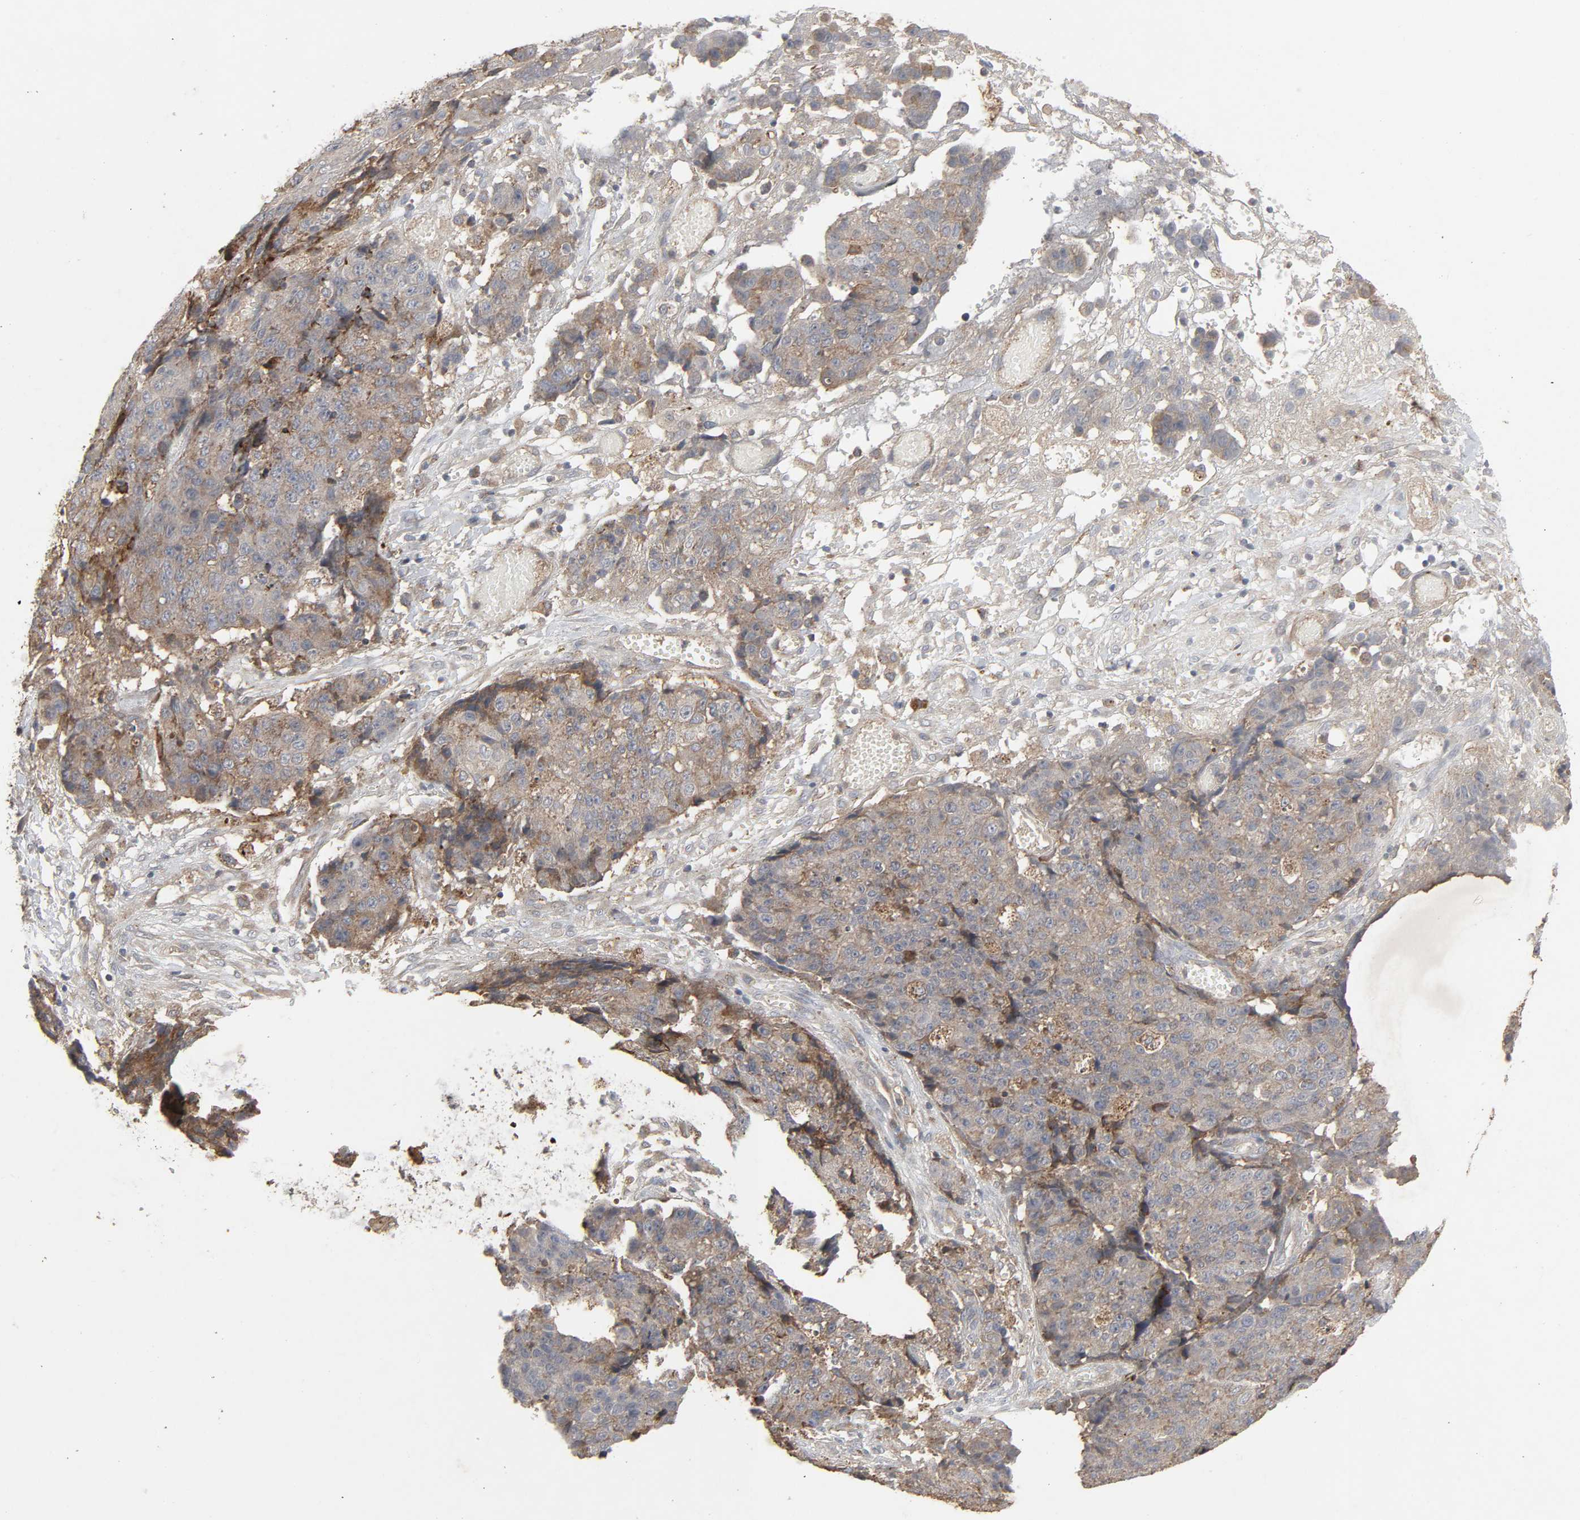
{"staining": {"intensity": "weak", "quantity": ">75%", "location": "cytoplasmic/membranous"}, "tissue": "ovarian cancer", "cell_type": "Tumor cells", "image_type": "cancer", "snomed": [{"axis": "morphology", "description": "Carcinoma, endometroid"}, {"axis": "topography", "description": "Ovary"}], "caption": "Protein staining of ovarian endometroid carcinoma tissue exhibits weak cytoplasmic/membranous expression in approximately >75% of tumor cells.", "gene": "ADCY4", "patient": {"sex": "female", "age": 42}}